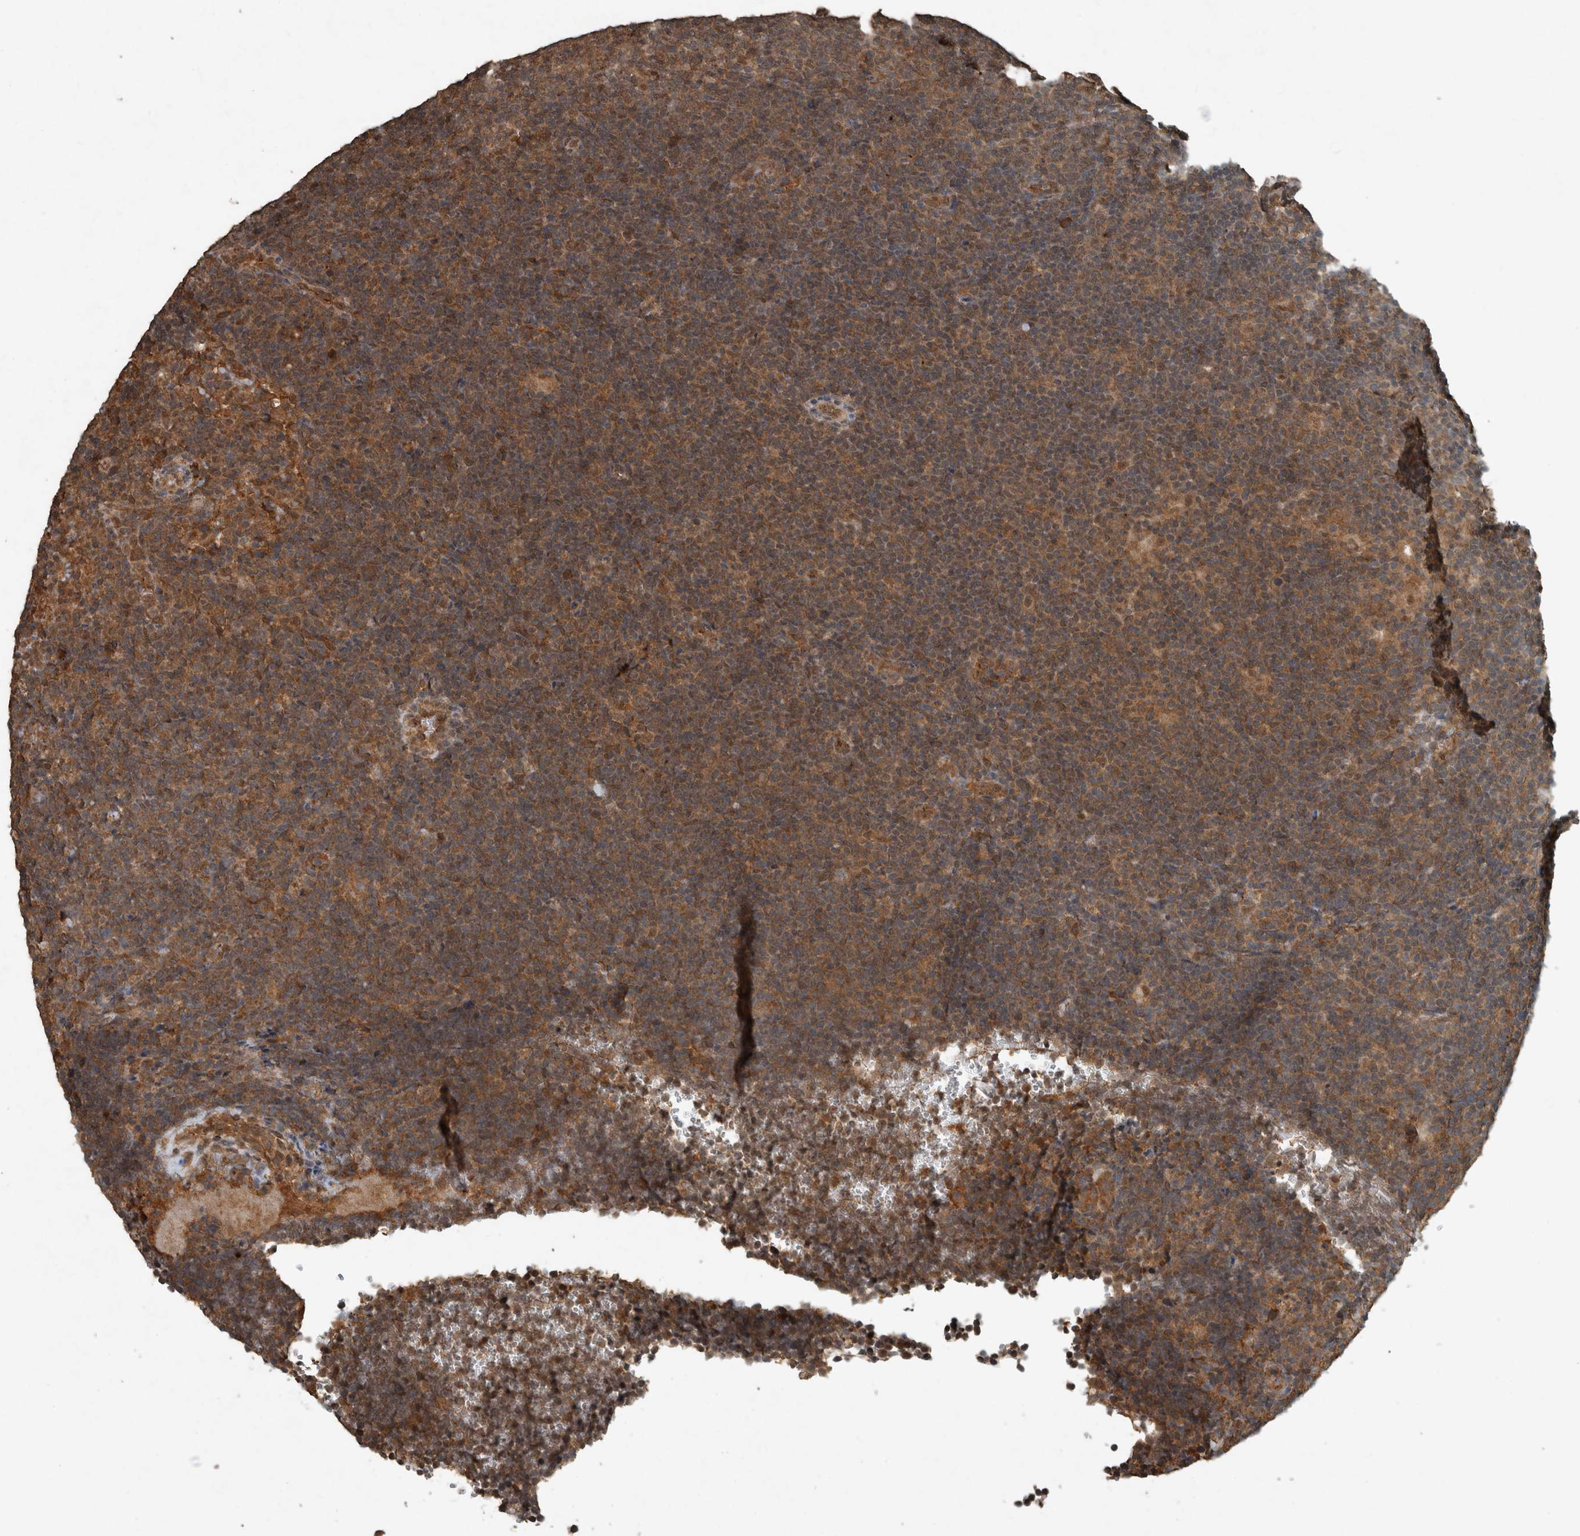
{"staining": {"intensity": "moderate", "quantity": ">75%", "location": "cytoplasmic/membranous,nuclear"}, "tissue": "lymphoma", "cell_type": "Tumor cells", "image_type": "cancer", "snomed": [{"axis": "morphology", "description": "Hodgkin's disease, NOS"}, {"axis": "topography", "description": "Lymph node"}], "caption": "An image showing moderate cytoplasmic/membranous and nuclear expression in approximately >75% of tumor cells in lymphoma, as visualized by brown immunohistochemical staining.", "gene": "ARHGEF12", "patient": {"sex": "female", "age": 57}}